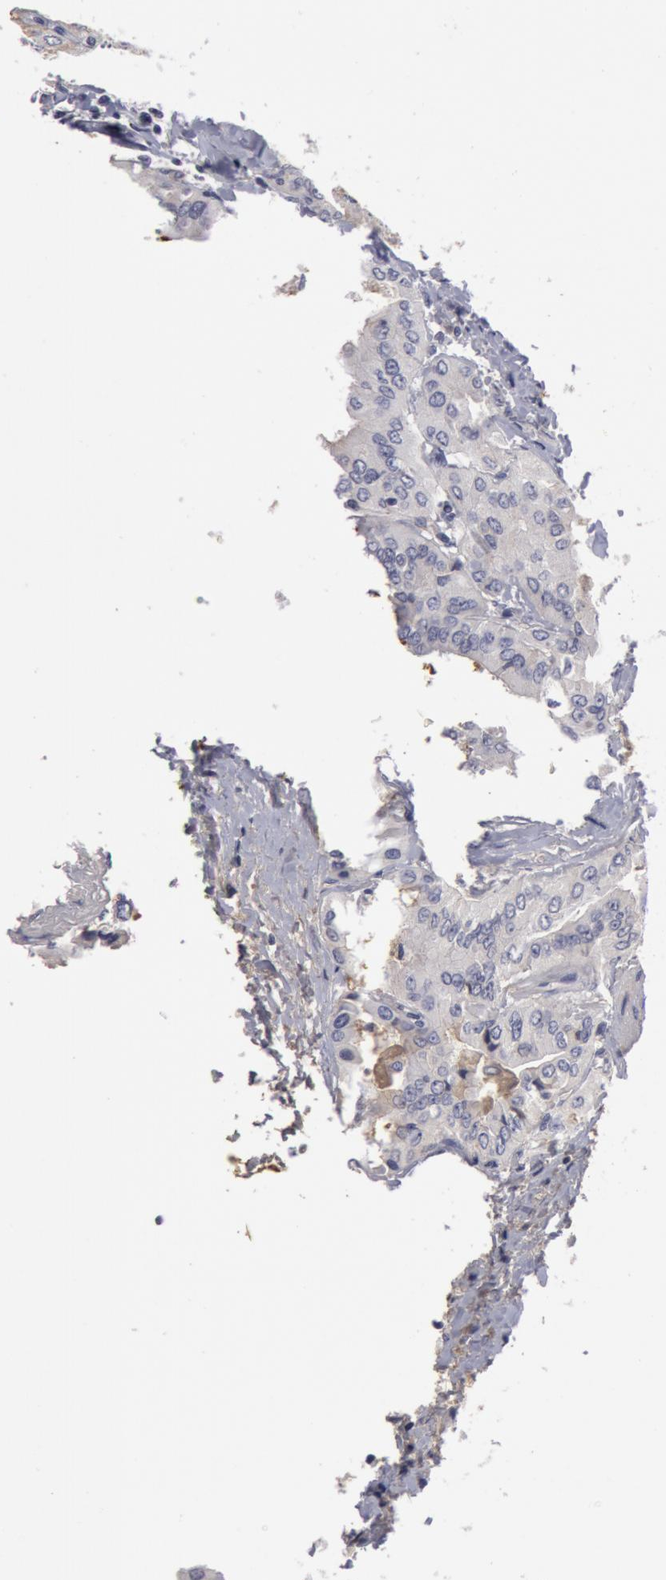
{"staining": {"intensity": "negative", "quantity": "none", "location": "none"}, "tissue": "thyroid cancer", "cell_type": "Tumor cells", "image_type": "cancer", "snomed": [{"axis": "morphology", "description": "Papillary adenocarcinoma, NOS"}, {"axis": "topography", "description": "Thyroid gland"}], "caption": "An immunohistochemistry micrograph of thyroid papillary adenocarcinoma is shown. There is no staining in tumor cells of thyroid papillary adenocarcinoma.", "gene": "NLGN4X", "patient": {"sex": "female", "age": 71}}